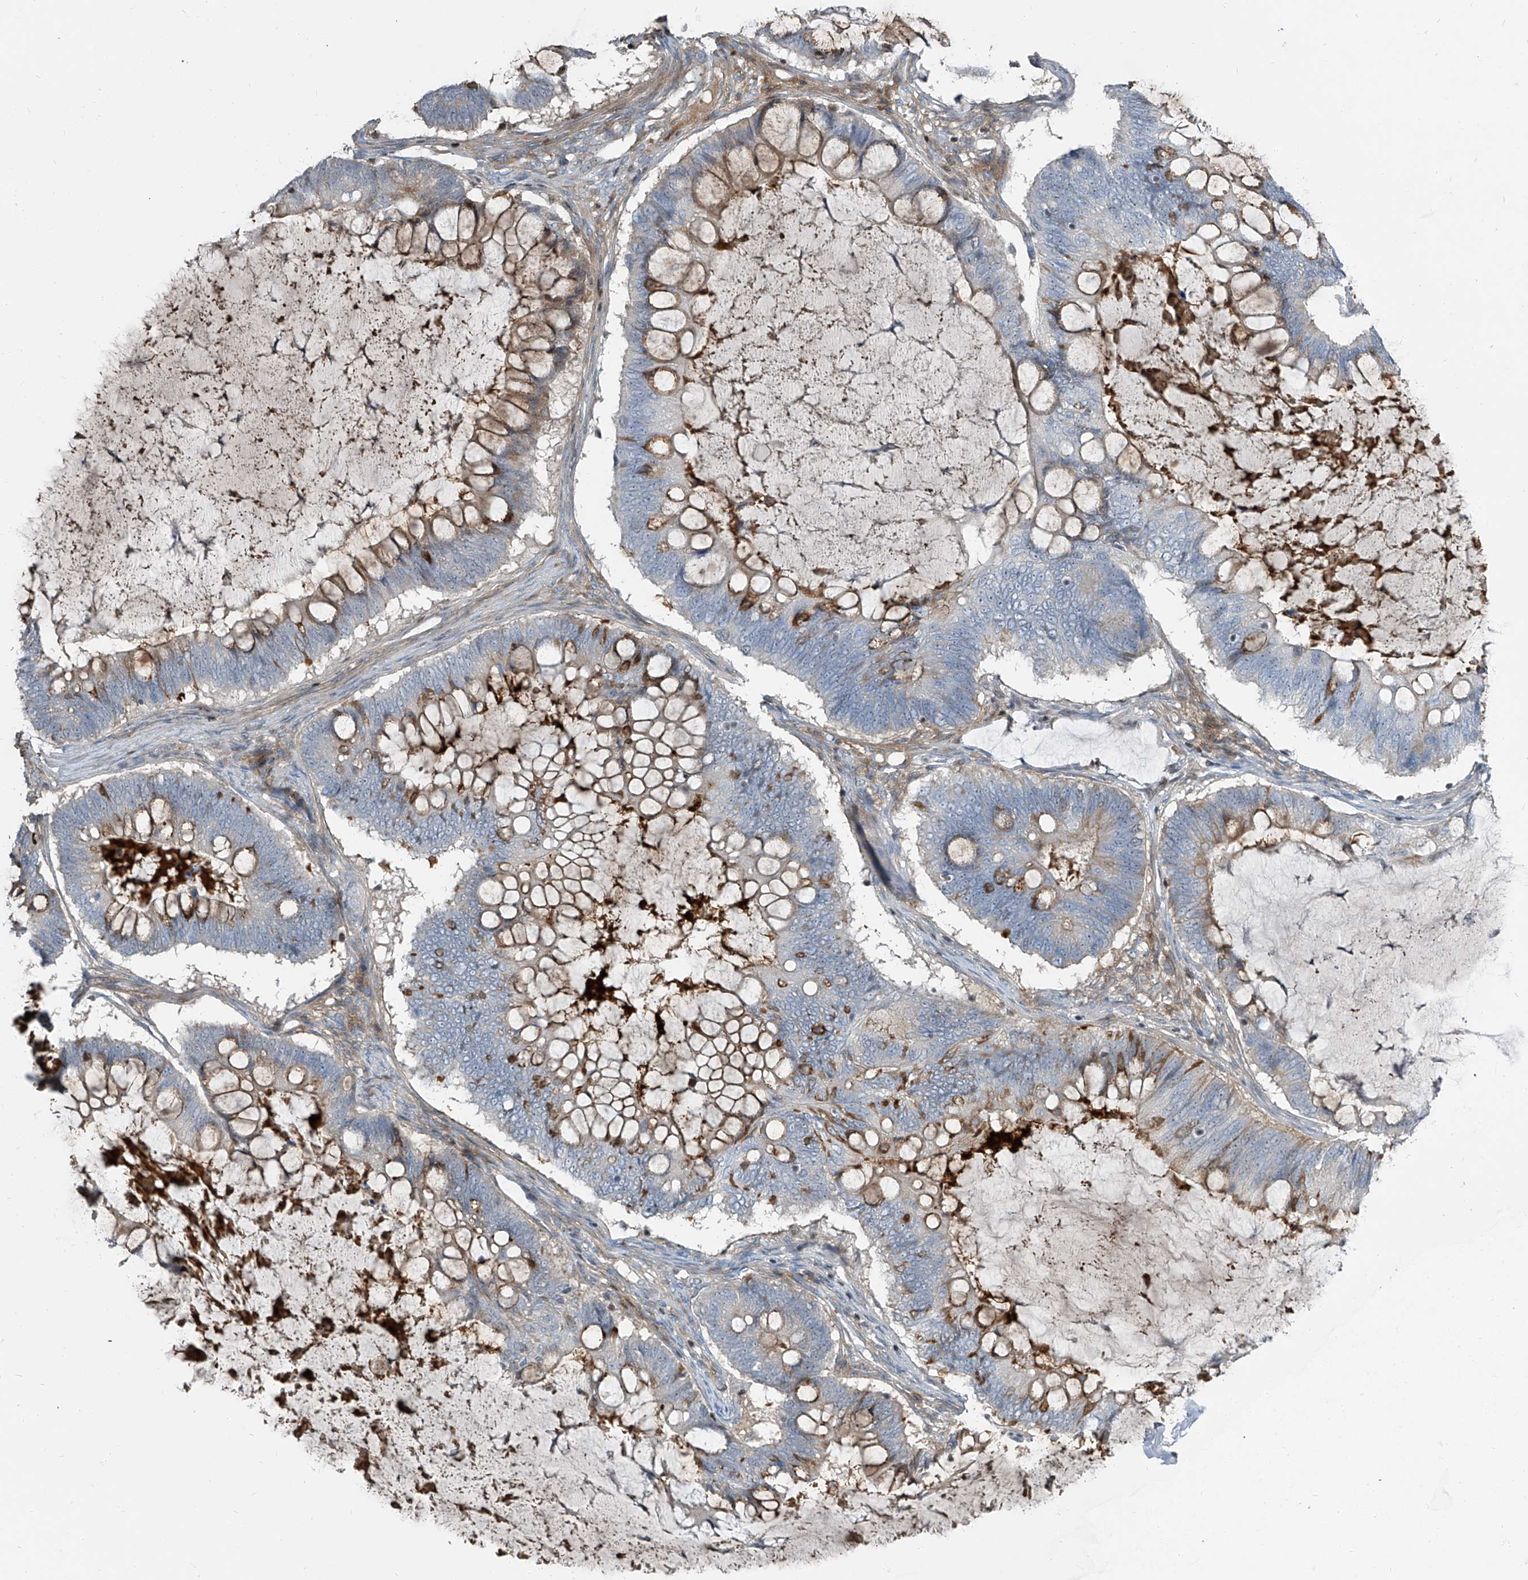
{"staining": {"intensity": "negative", "quantity": "none", "location": "none"}, "tissue": "ovarian cancer", "cell_type": "Tumor cells", "image_type": "cancer", "snomed": [{"axis": "morphology", "description": "Cystadenocarcinoma, mucinous, NOS"}, {"axis": "topography", "description": "Ovary"}], "caption": "Protein analysis of mucinous cystadenocarcinoma (ovarian) reveals no significant expression in tumor cells.", "gene": "HOXA3", "patient": {"sex": "female", "age": 61}}